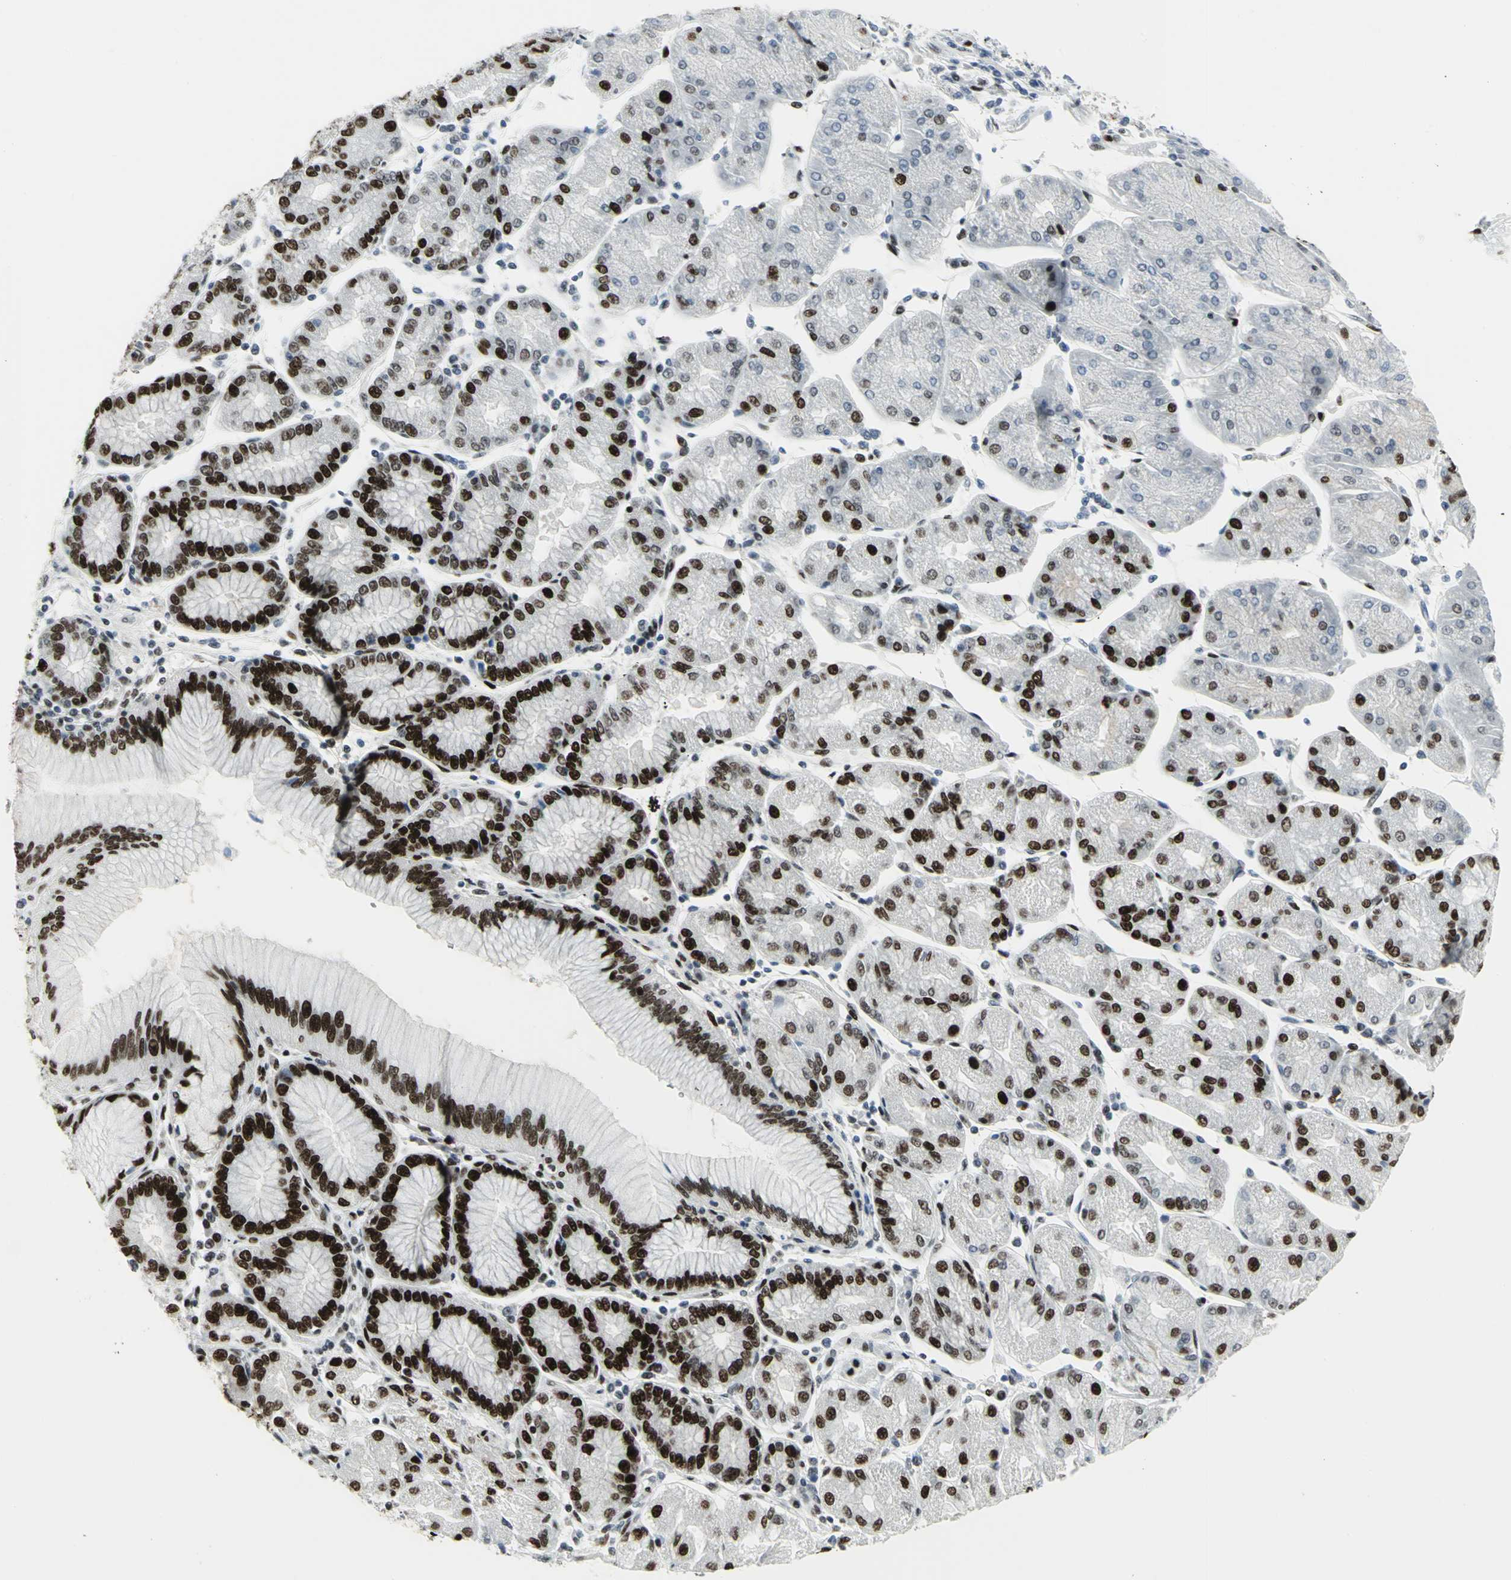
{"staining": {"intensity": "strong", "quantity": ">75%", "location": "nuclear"}, "tissue": "stomach cancer", "cell_type": "Tumor cells", "image_type": "cancer", "snomed": [{"axis": "morphology", "description": "Normal tissue, NOS"}, {"axis": "morphology", "description": "Adenocarcinoma, NOS"}, {"axis": "topography", "description": "Stomach, upper"}, {"axis": "topography", "description": "Stomach"}], "caption": "Stomach cancer (adenocarcinoma) tissue shows strong nuclear expression in about >75% of tumor cells, visualized by immunohistochemistry.", "gene": "SMARCA4", "patient": {"sex": "male", "age": 59}}